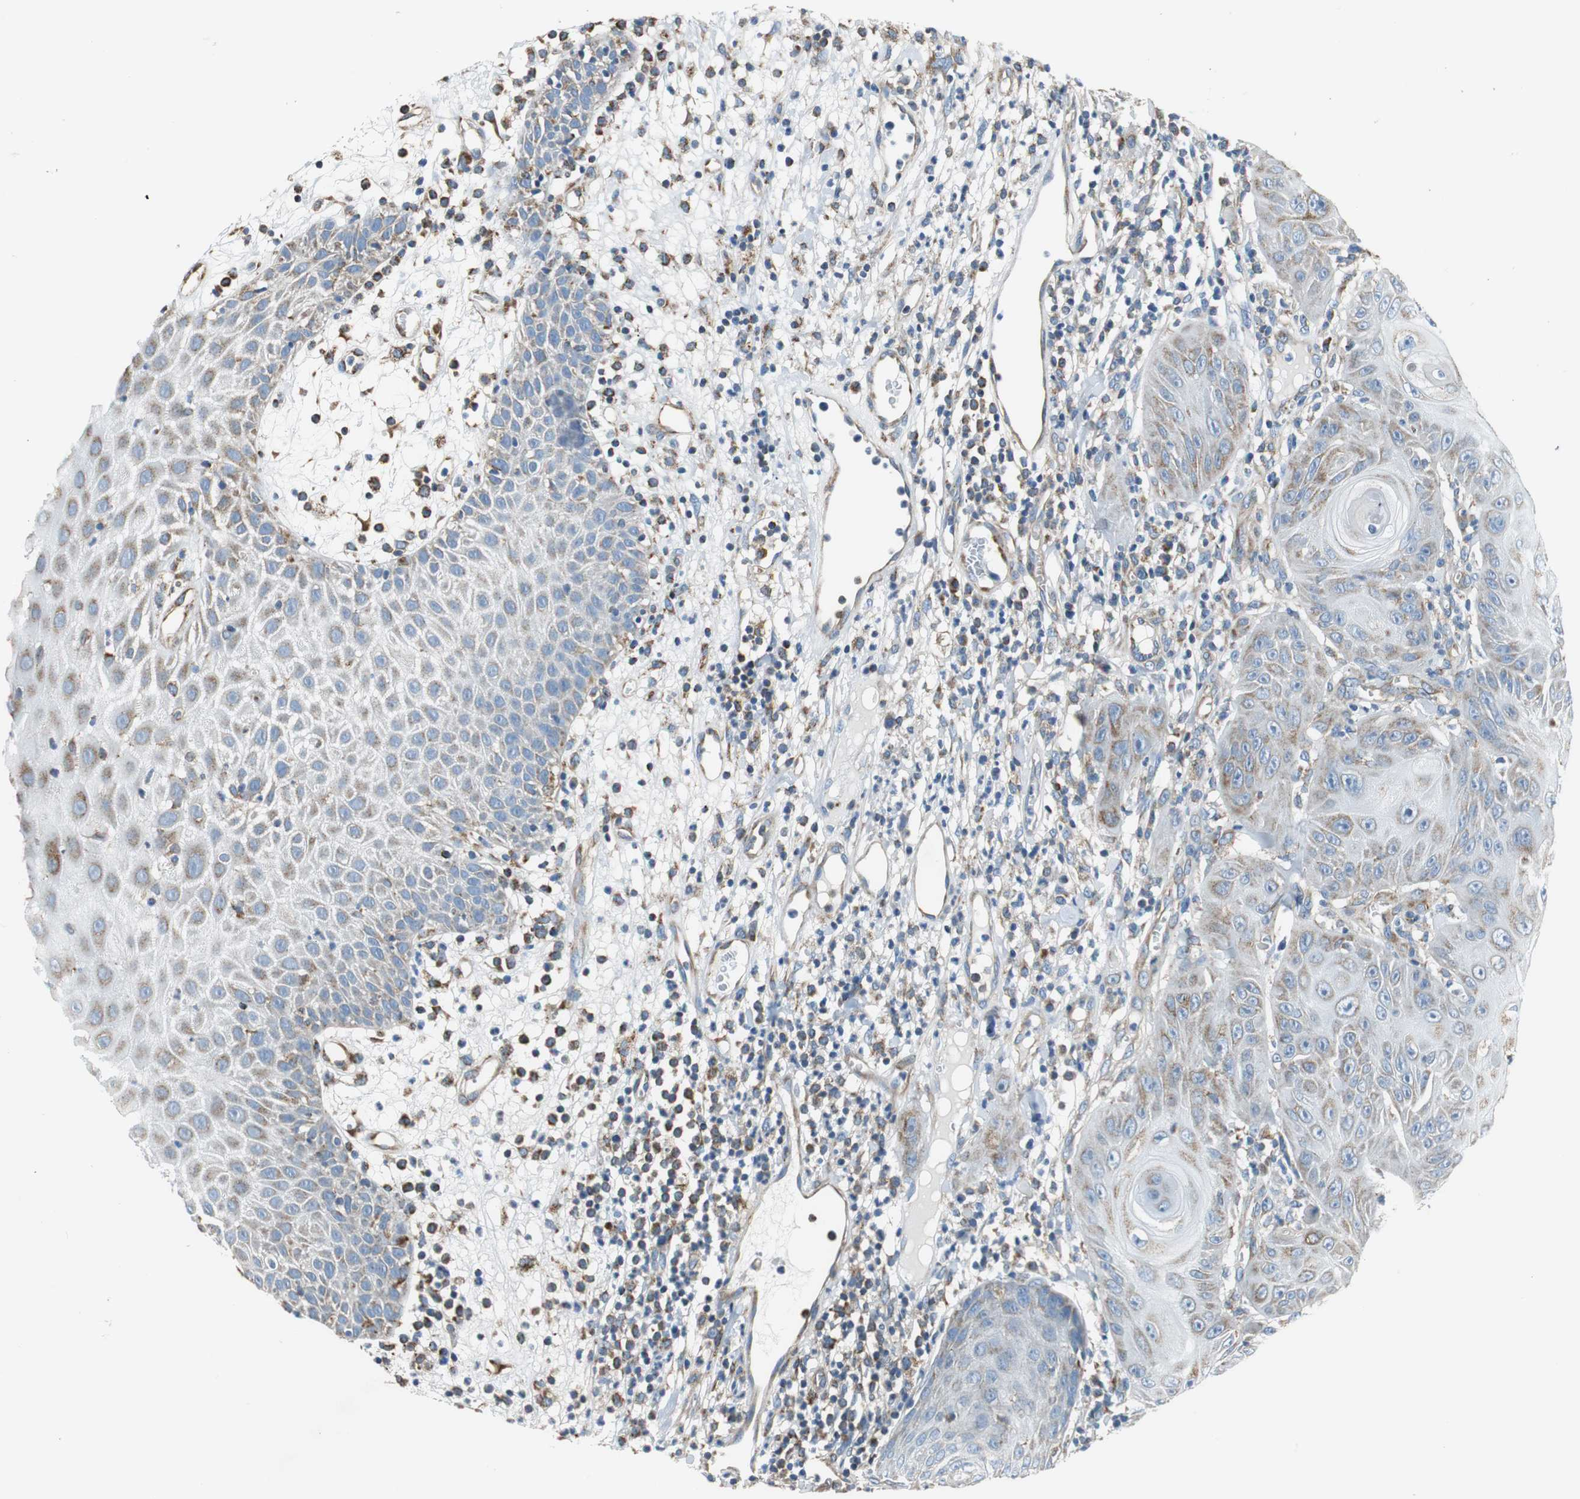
{"staining": {"intensity": "moderate", "quantity": "25%-75%", "location": "cytoplasmic/membranous"}, "tissue": "skin cancer", "cell_type": "Tumor cells", "image_type": "cancer", "snomed": [{"axis": "morphology", "description": "Squamous cell carcinoma, NOS"}, {"axis": "topography", "description": "Skin"}], "caption": "Immunohistochemical staining of human skin cancer (squamous cell carcinoma) shows moderate cytoplasmic/membranous protein staining in about 25%-75% of tumor cells. The staining was performed using DAB (3,3'-diaminobenzidine), with brown indicating positive protein expression. Nuclei are stained blue with hematoxylin.", "gene": "GSTK1", "patient": {"sex": "female", "age": 78}}